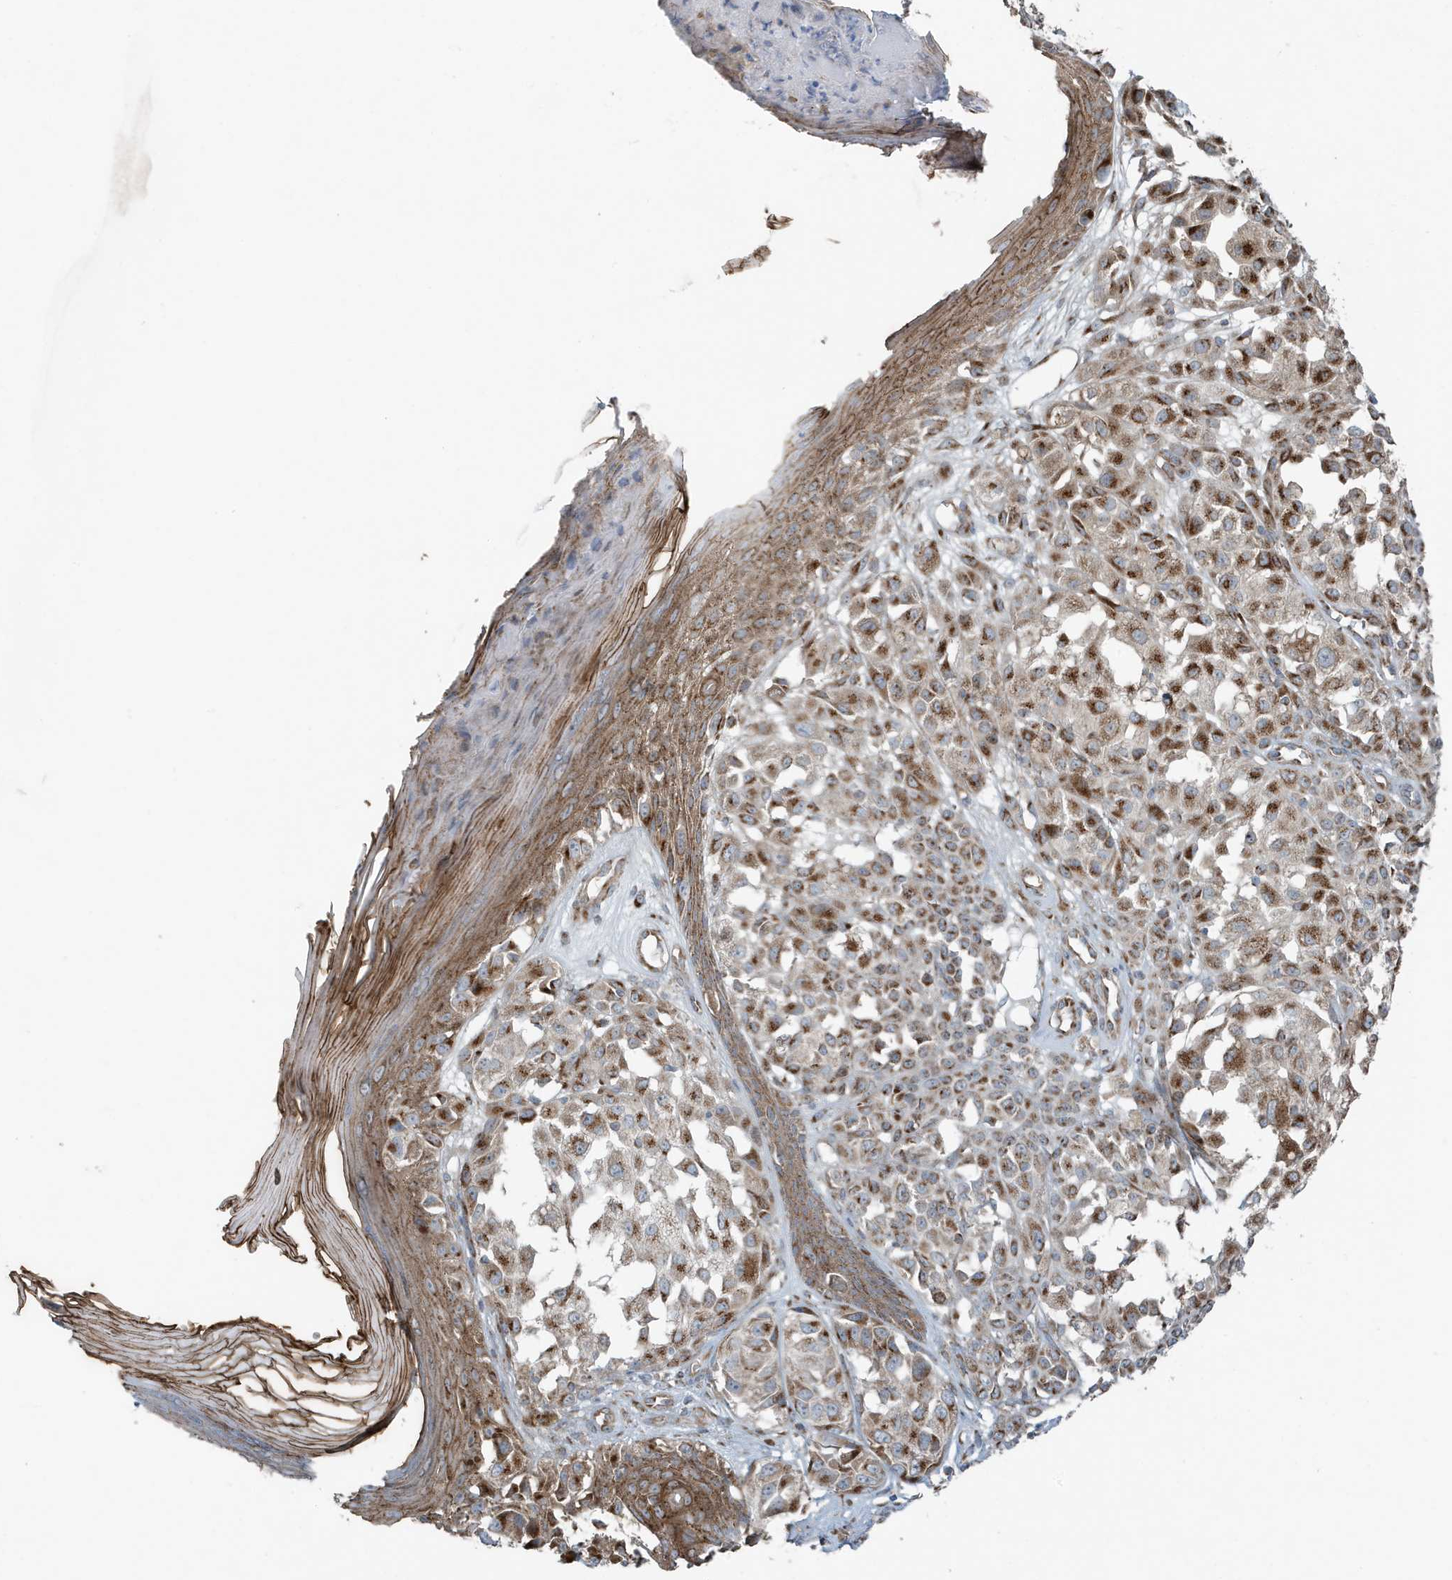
{"staining": {"intensity": "moderate", "quantity": ">75%", "location": "cytoplasmic/membranous"}, "tissue": "melanoma", "cell_type": "Tumor cells", "image_type": "cancer", "snomed": [{"axis": "morphology", "description": "Malignant melanoma, NOS"}, {"axis": "topography", "description": "Skin of leg"}], "caption": "Immunohistochemistry of human melanoma exhibits medium levels of moderate cytoplasmic/membranous expression in approximately >75% of tumor cells.", "gene": "GOLGA4", "patient": {"sex": "female", "age": 72}}